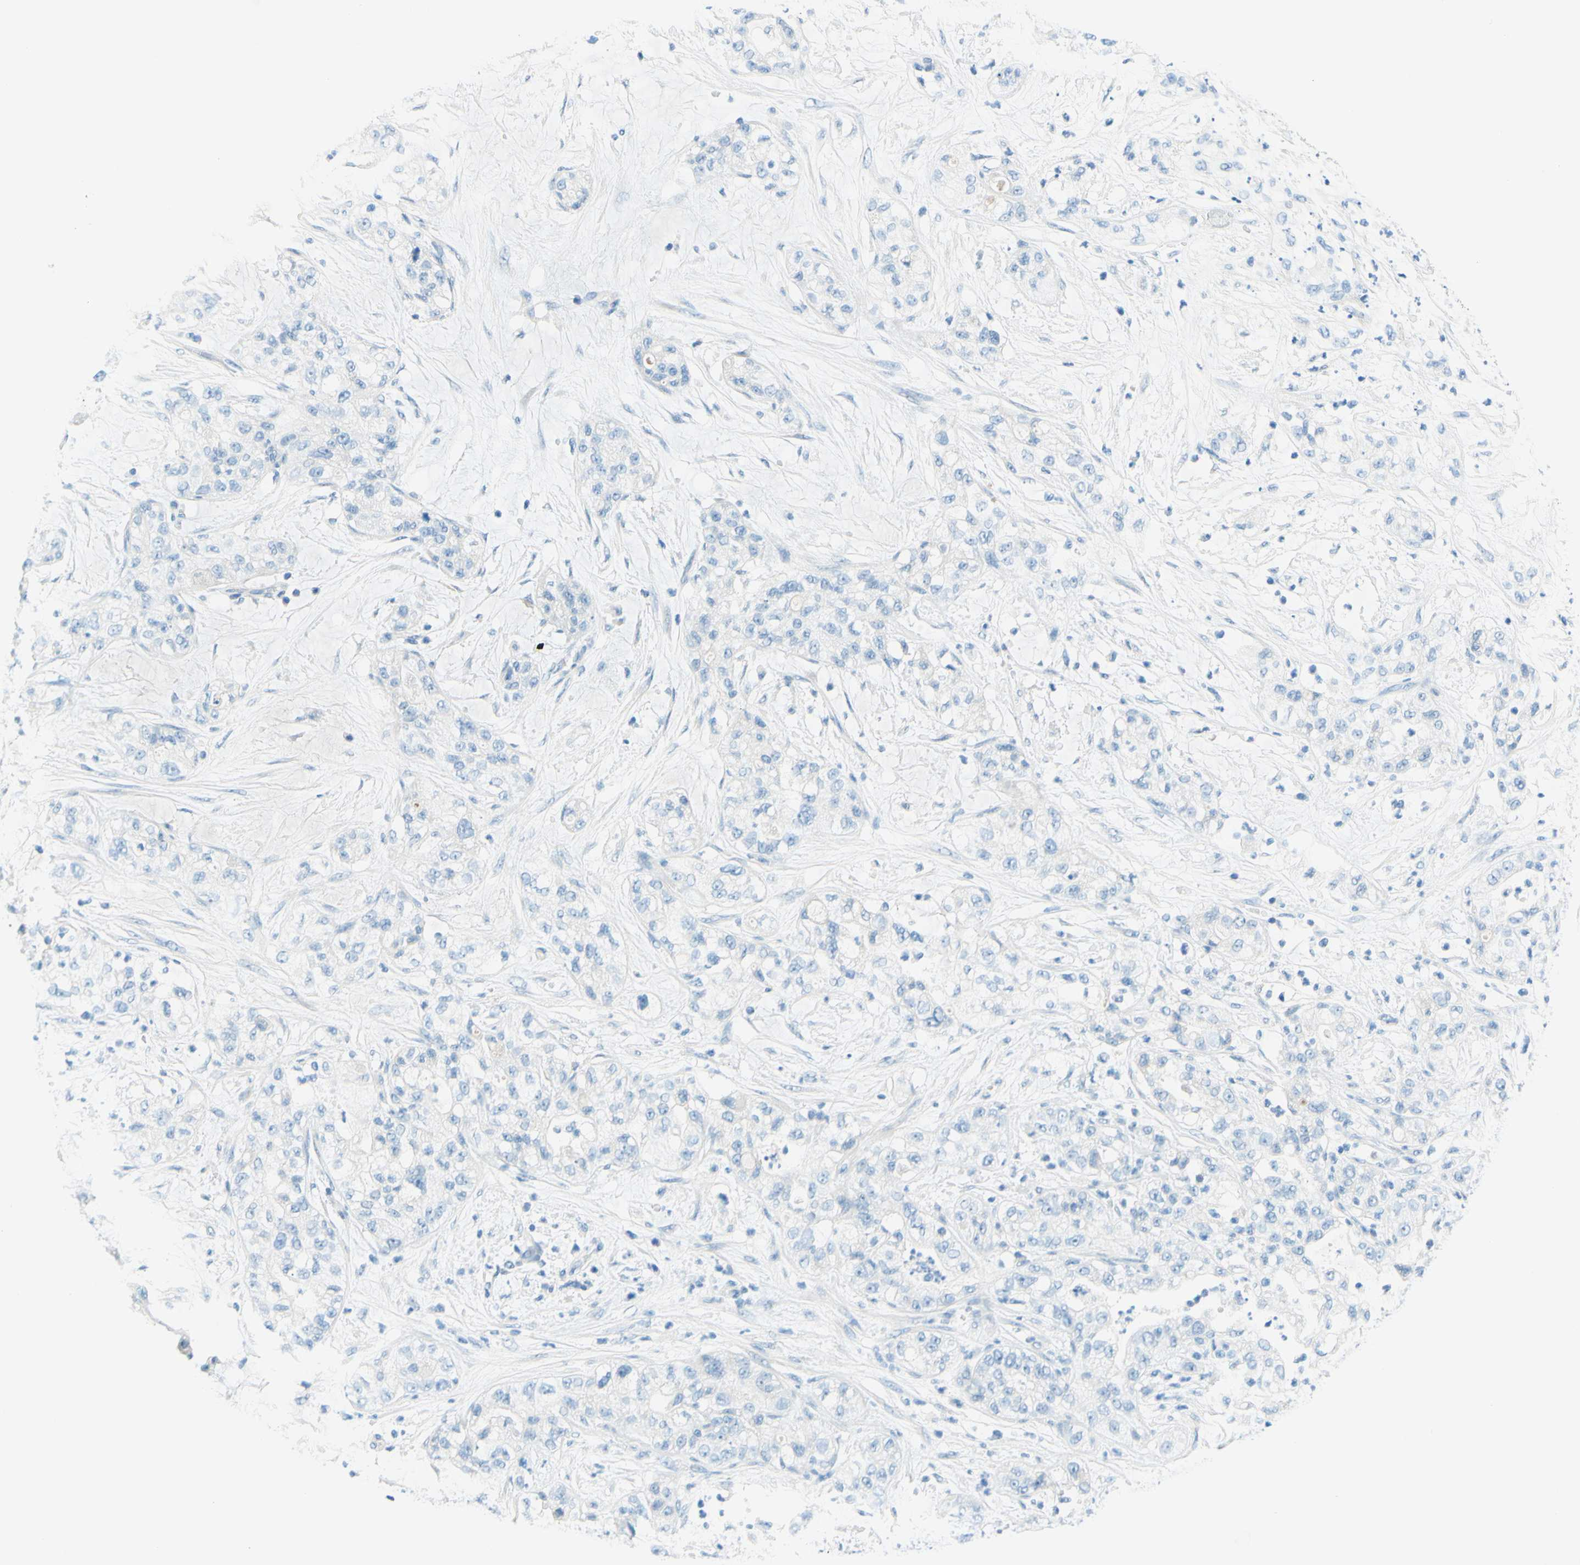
{"staining": {"intensity": "negative", "quantity": "none", "location": "none"}, "tissue": "pancreatic cancer", "cell_type": "Tumor cells", "image_type": "cancer", "snomed": [{"axis": "morphology", "description": "Adenocarcinoma, NOS"}, {"axis": "topography", "description": "Pancreas"}], "caption": "DAB immunohistochemical staining of human pancreatic adenocarcinoma shows no significant positivity in tumor cells.", "gene": "PASD1", "patient": {"sex": "female", "age": 78}}